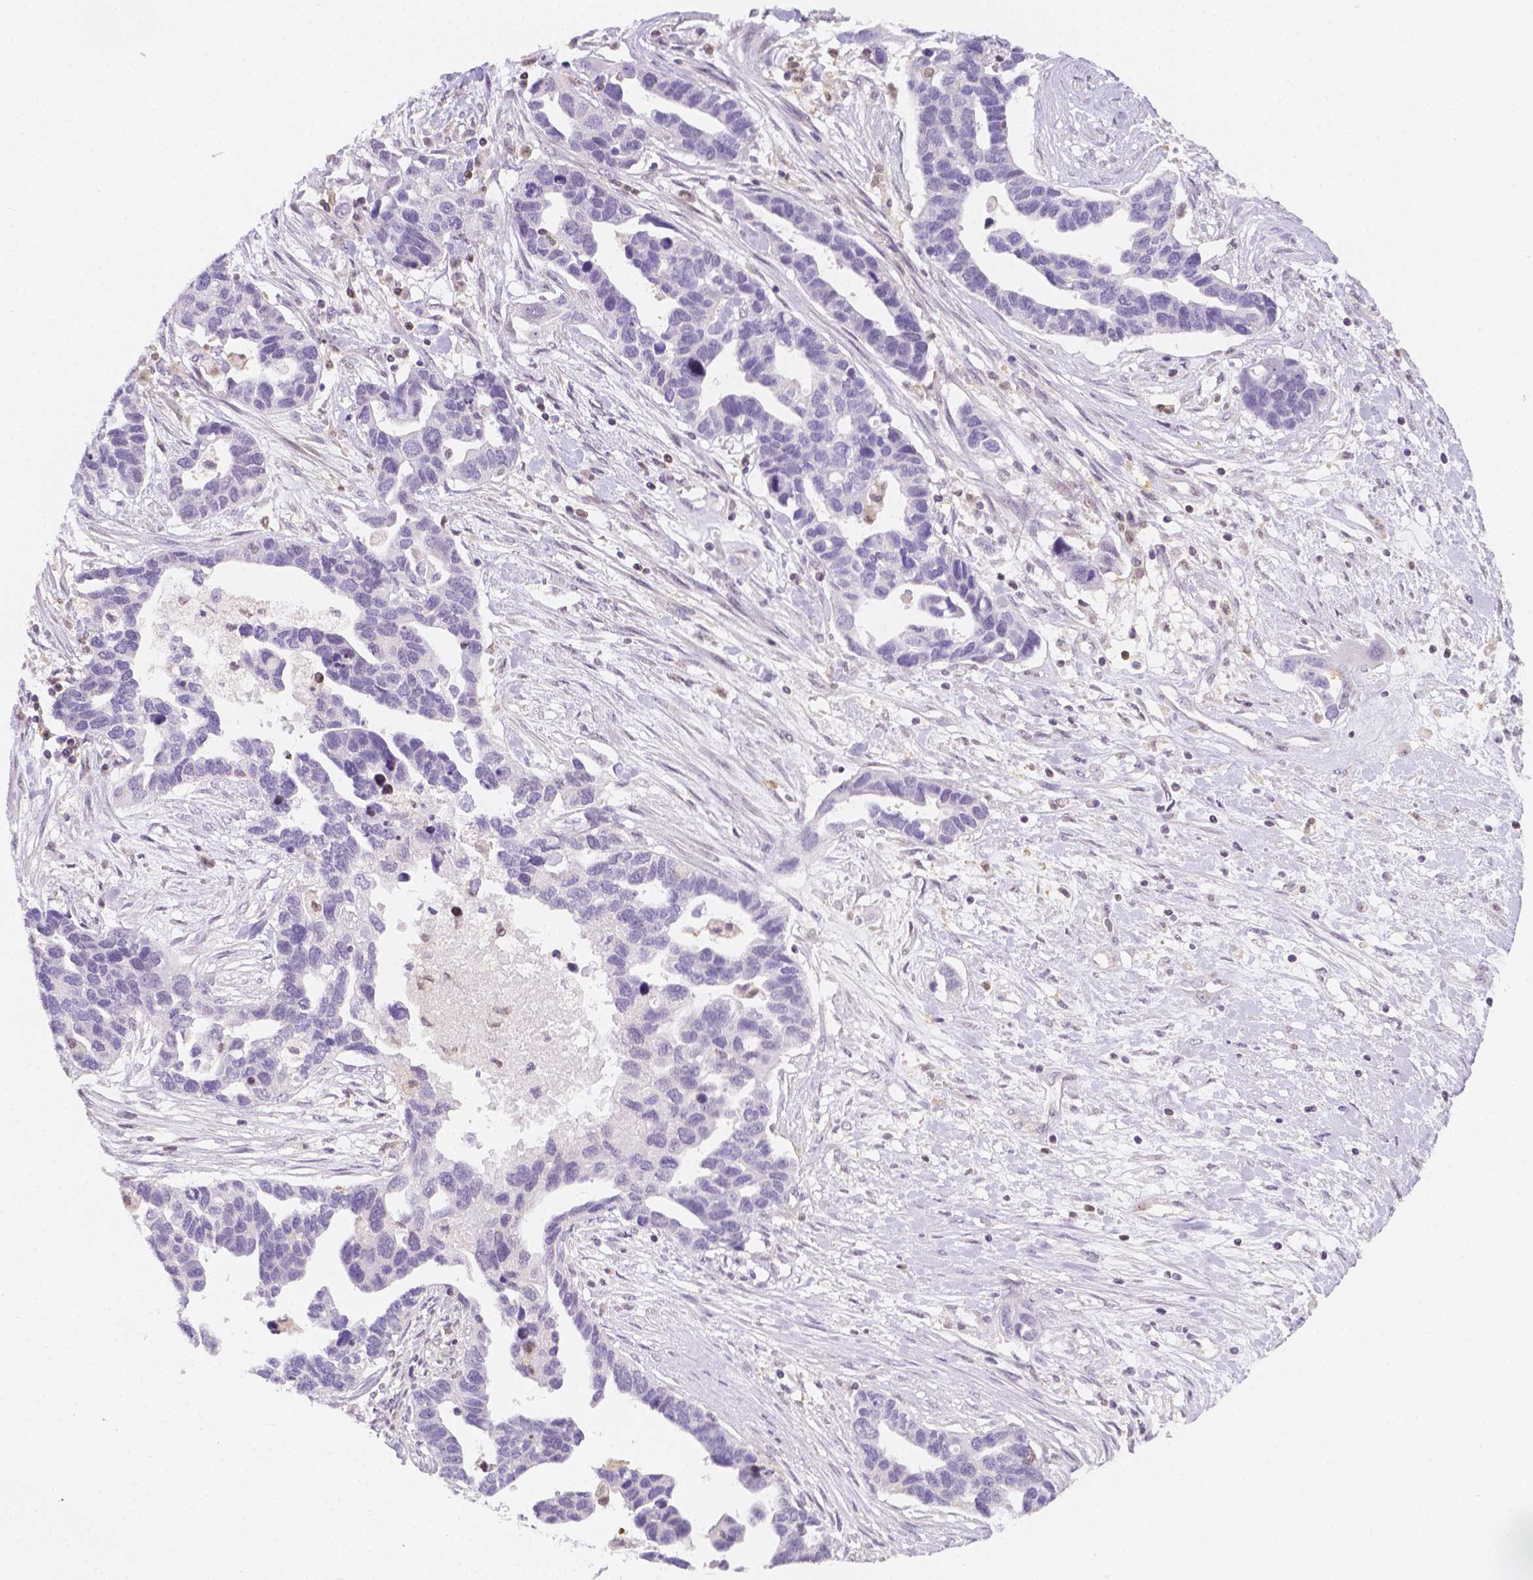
{"staining": {"intensity": "negative", "quantity": "none", "location": "none"}, "tissue": "ovarian cancer", "cell_type": "Tumor cells", "image_type": "cancer", "snomed": [{"axis": "morphology", "description": "Cystadenocarcinoma, serous, NOS"}, {"axis": "topography", "description": "Ovary"}], "caption": "DAB immunohistochemical staining of ovarian serous cystadenocarcinoma displays no significant expression in tumor cells.", "gene": "SGTB", "patient": {"sex": "female", "age": 54}}